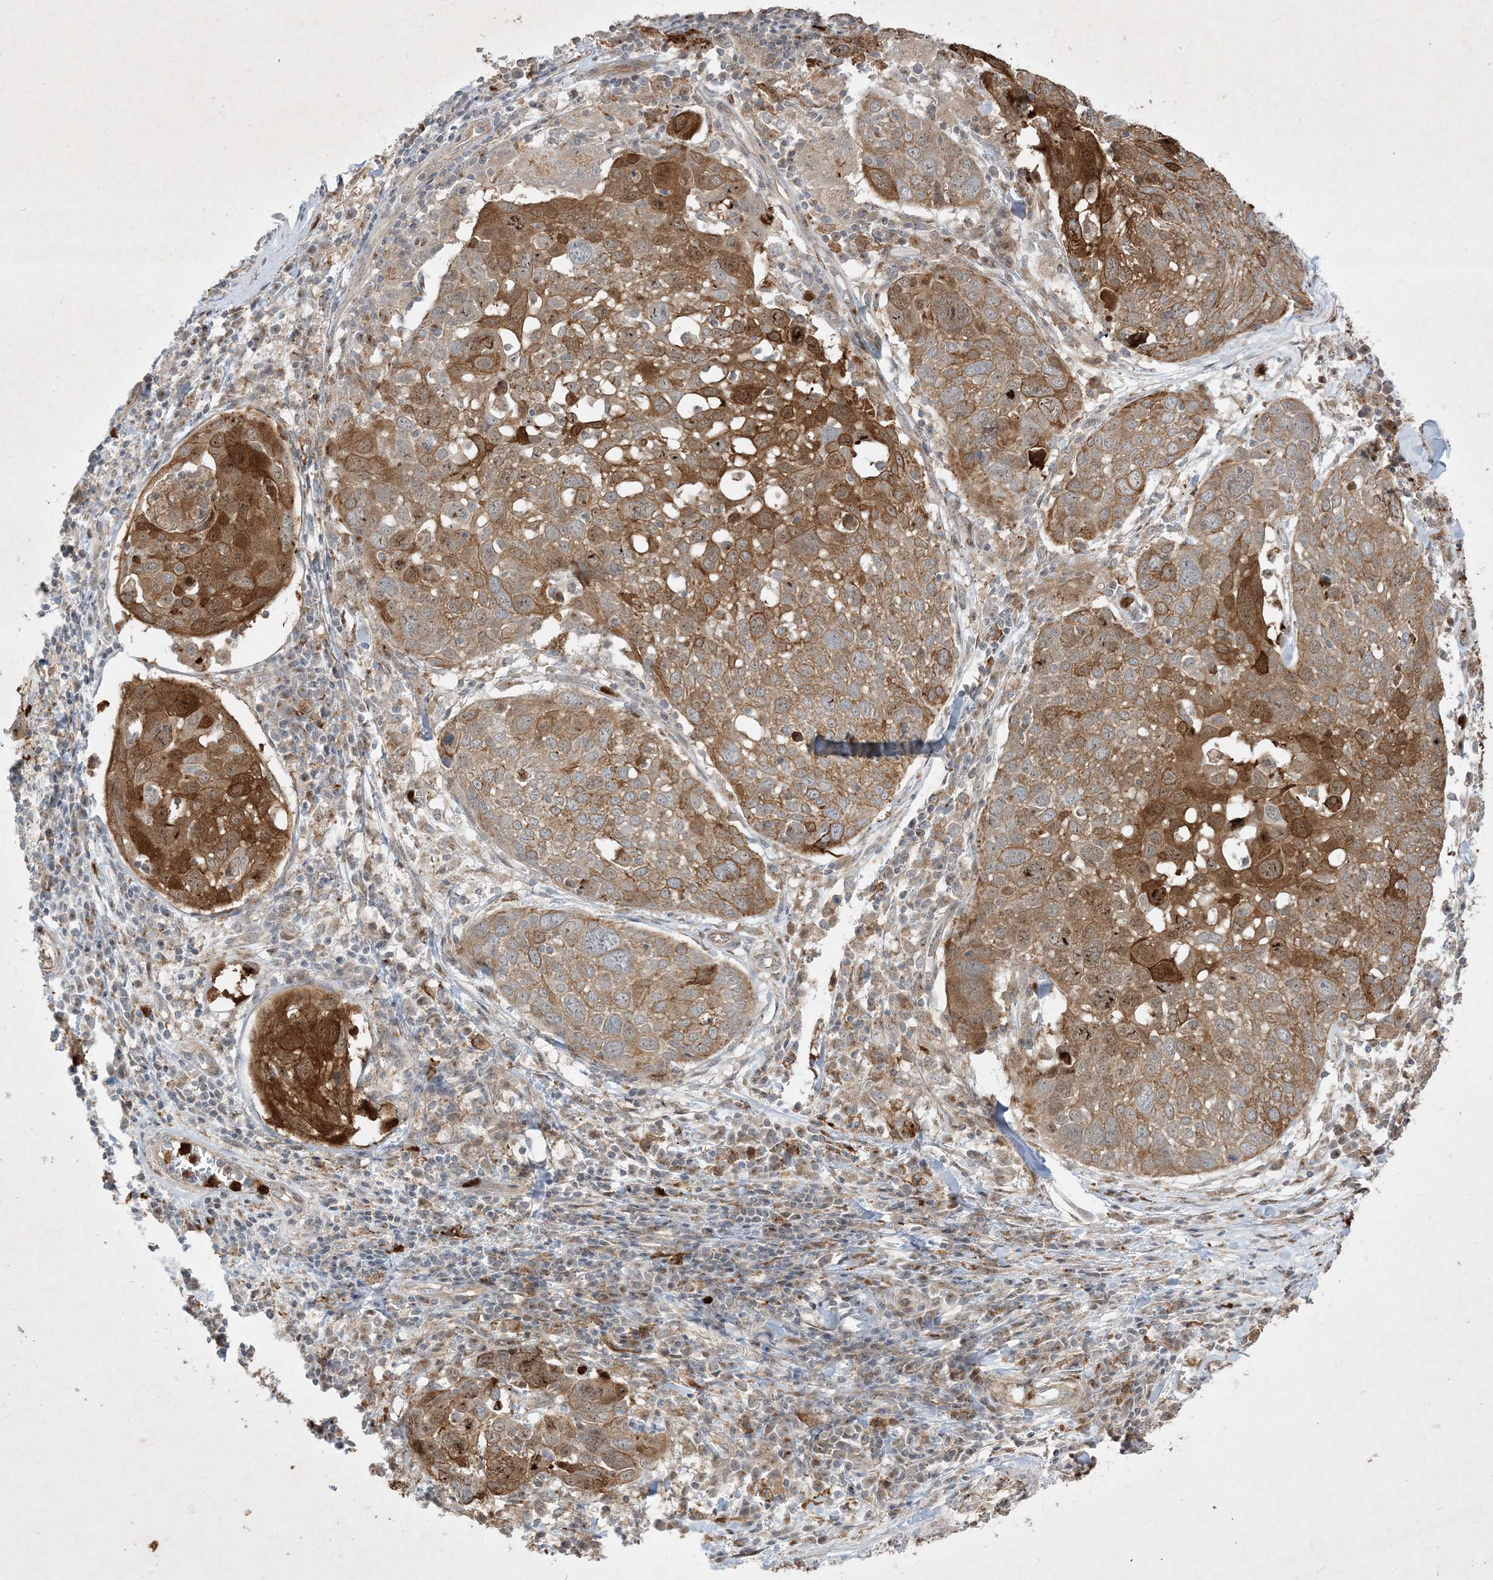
{"staining": {"intensity": "moderate", "quantity": ">75%", "location": "cytoplasmic/membranous,nuclear"}, "tissue": "lung cancer", "cell_type": "Tumor cells", "image_type": "cancer", "snomed": [{"axis": "morphology", "description": "Squamous cell carcinoma, NOS"}, {"axis": "topography", "description": "Lung"}], "caption": "This is an image of IHC staining of squamous cell carcinoma (lung), which shows moderate expression in the cytoplasmic/membranous and nuclear of tumor cells.", "gene": "IFT57", "patient": {"sex": "male", "age": 65}}